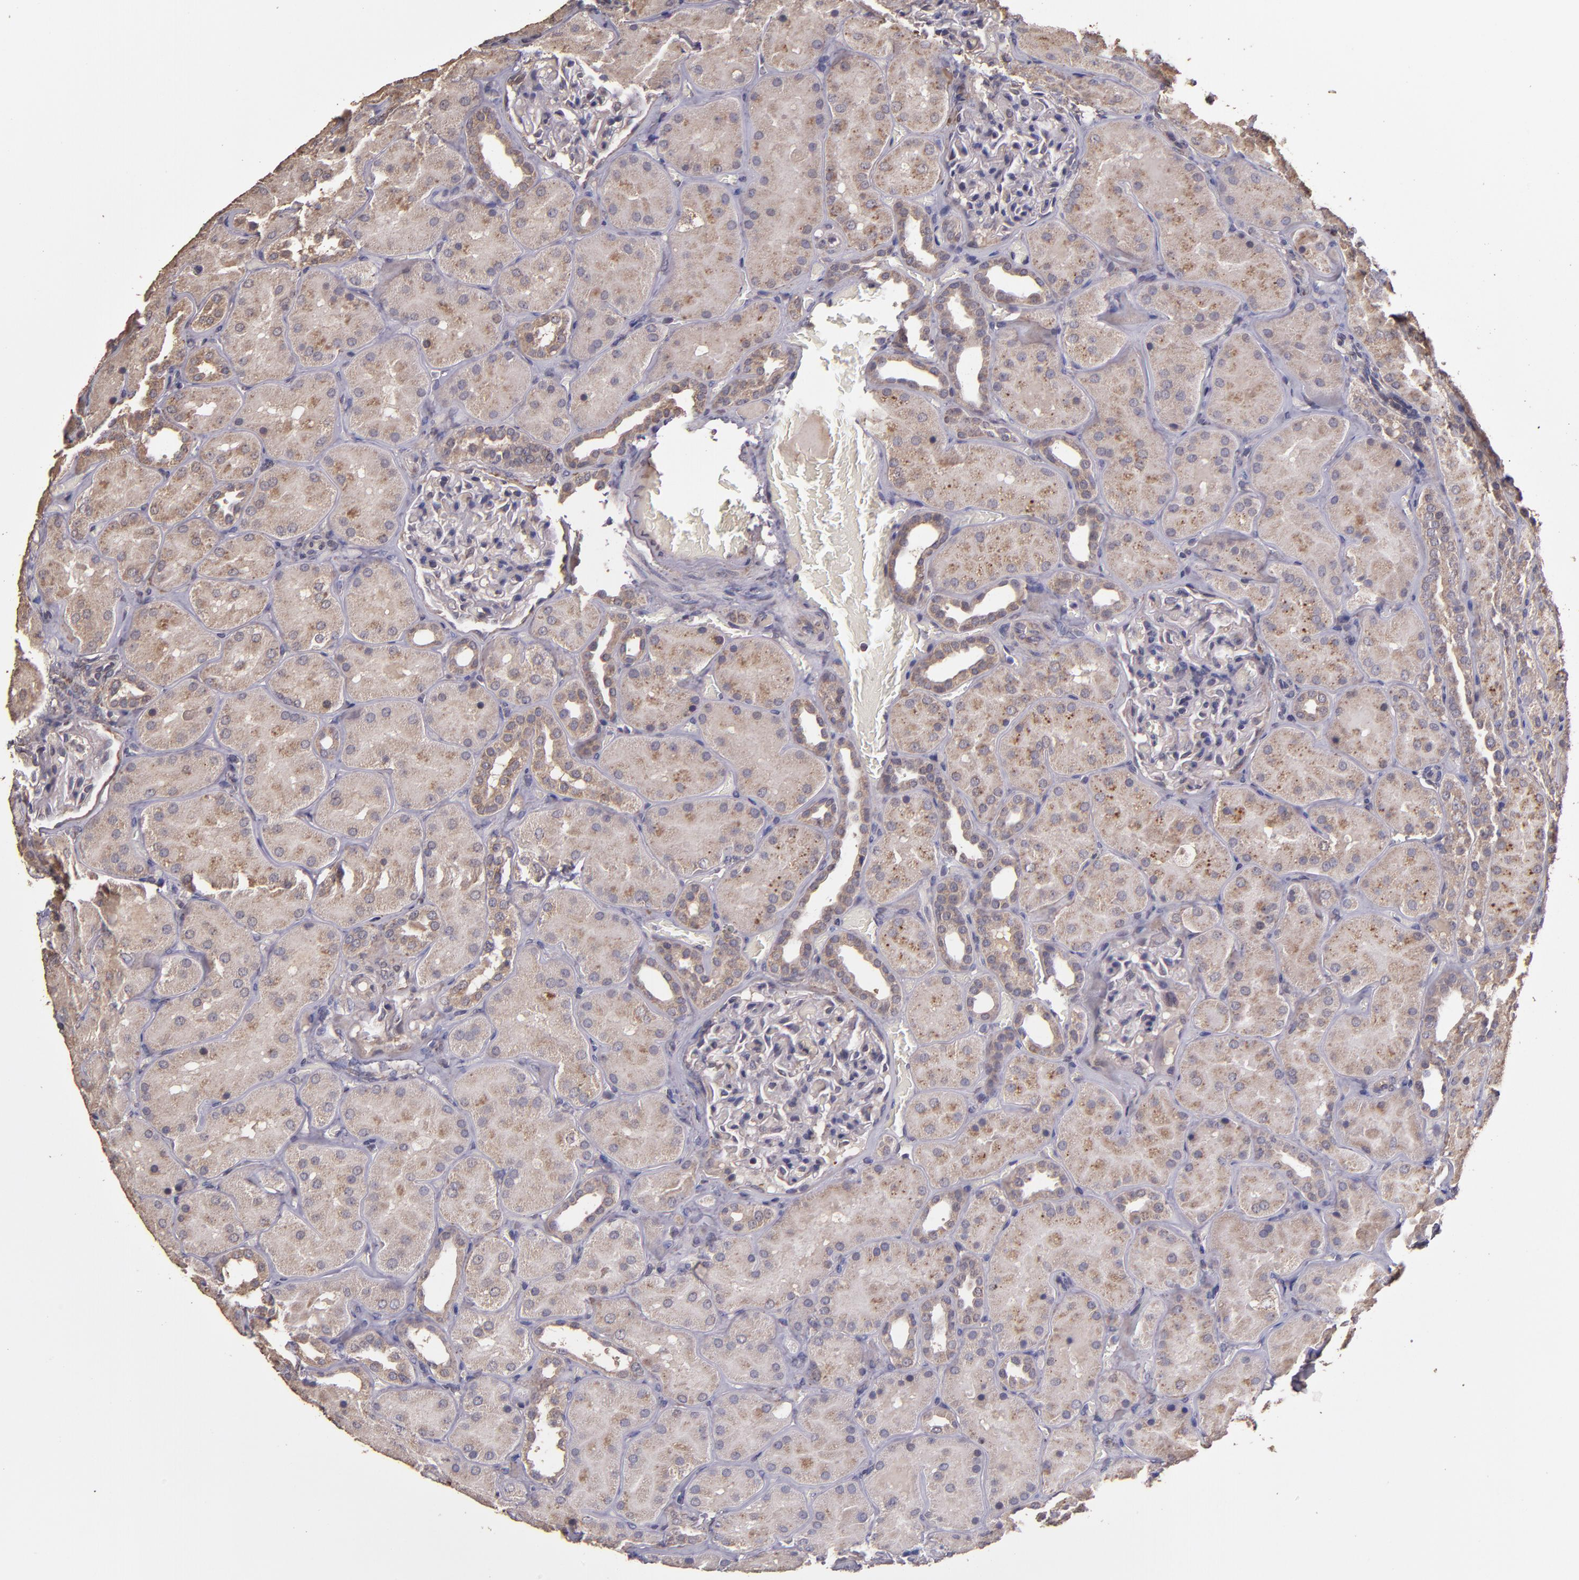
{"staining": {"intensity": "weak", "quantity": "<25%", "location": "nuclear"}, "tissue": "kidney", "cell_type": "Cells in glomeruli", "image_type": "normal", "snomed": [{"axis": "morphology", "description": "Normal tissue, NOS"}, {"axis": "topography", "description": "Kidney"}], "caption": "Immunohistochemistry of normal kidney displays no staining in cells in glomeruli. Nuclei are stained in blue.", "gene": "HECTD1", "patient": {"sex": "male", "age": 28}}